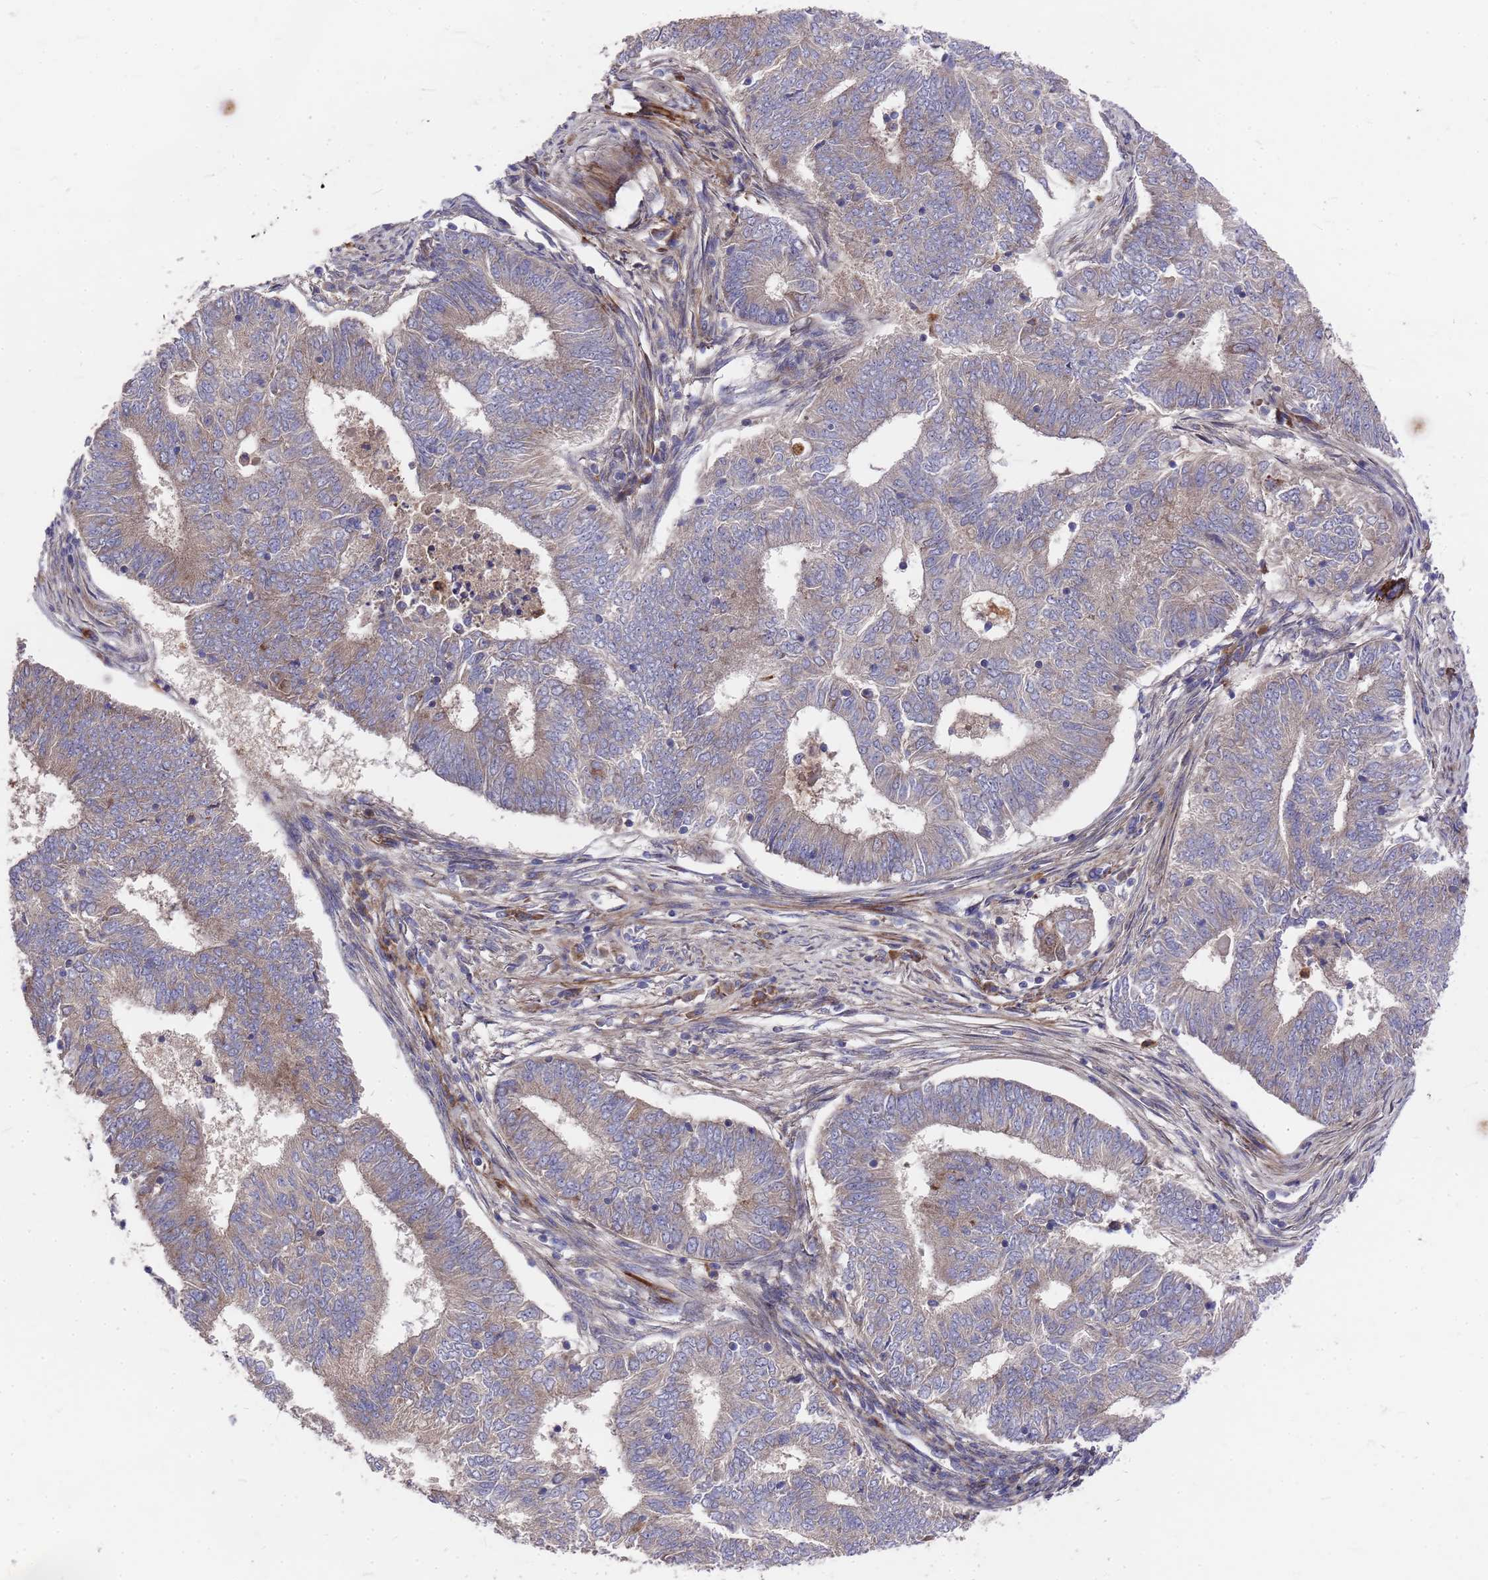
{"staining": {"intensity": "weak", "quantity": "25%-75%", "location": "cytoplasmic/membranous"}, "tissue": "endometrial cancer", "cell_type": "Tumor cells", "image_type": "cancer", "snomed": [{"axis": "morphology", "description": "Adenocarcinoma, NOS"}, {"axis": "topography", "description": "Endometrium"}], "caption": "IHC staining of endometrial cancer (adenocarcinoma), which demonstrates low levels of weak cytoplasmic/membranous positivity in approximately 25%-75% of tumor cells indicating weak cytoplasmic/membranous protein staining. The staining was performed using DAB (brown) for protein detection and nuclei were counterstained in hematoxylin (blue).", "gene": "ZNF717", "patient": {"sex": "female", "age": 62}}